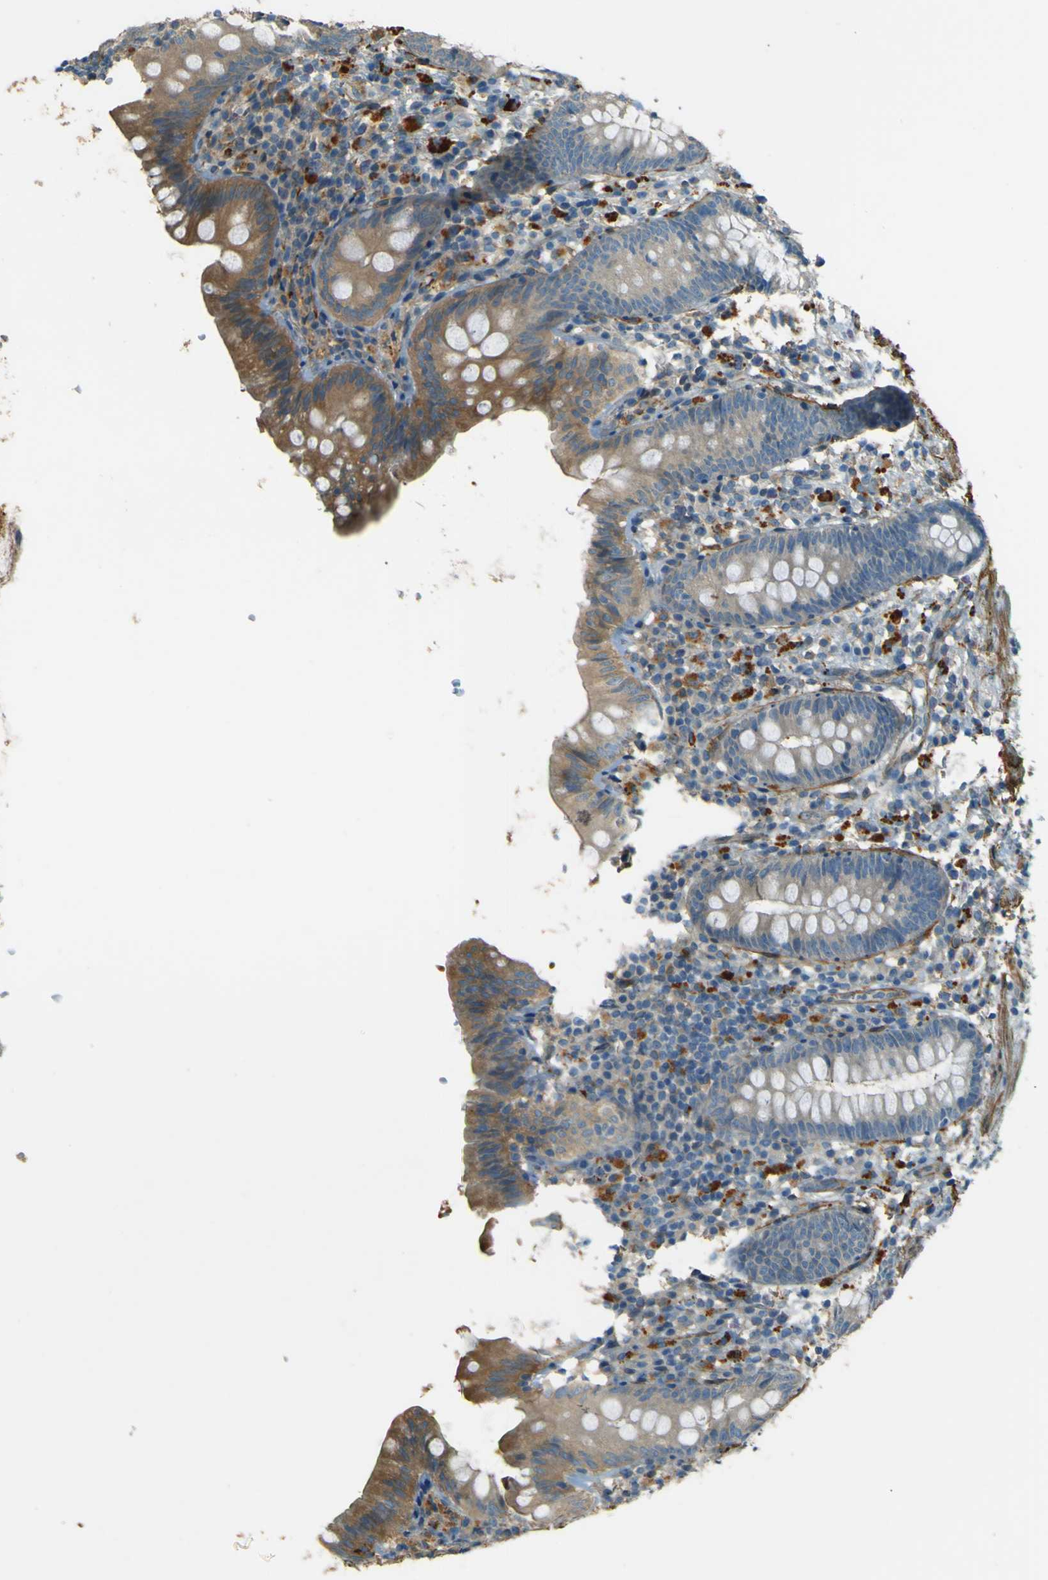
{"staining": {"intensity": "moderate", "quantity": "25%-75%", "location": "cytoplasmic/membranous"}, "tissue": "appendix", "cell_type": "Glandular cells", "image_type": "normal", "snomed": [{"axis": "morphology", "description": "Normal tissue, NOS"}, {"axis": "topography", "description": "Appendix"}], "caption": "Brown immunohistochemical staining in normal appendix exhibits moderate cytoplasmic/membranous expression in about 25%-75% of glandular cells. (IHC, brightfield microscopy, high magnification).", "gene": "NEXN", "patient": {"sex": "male", "age": 52}}